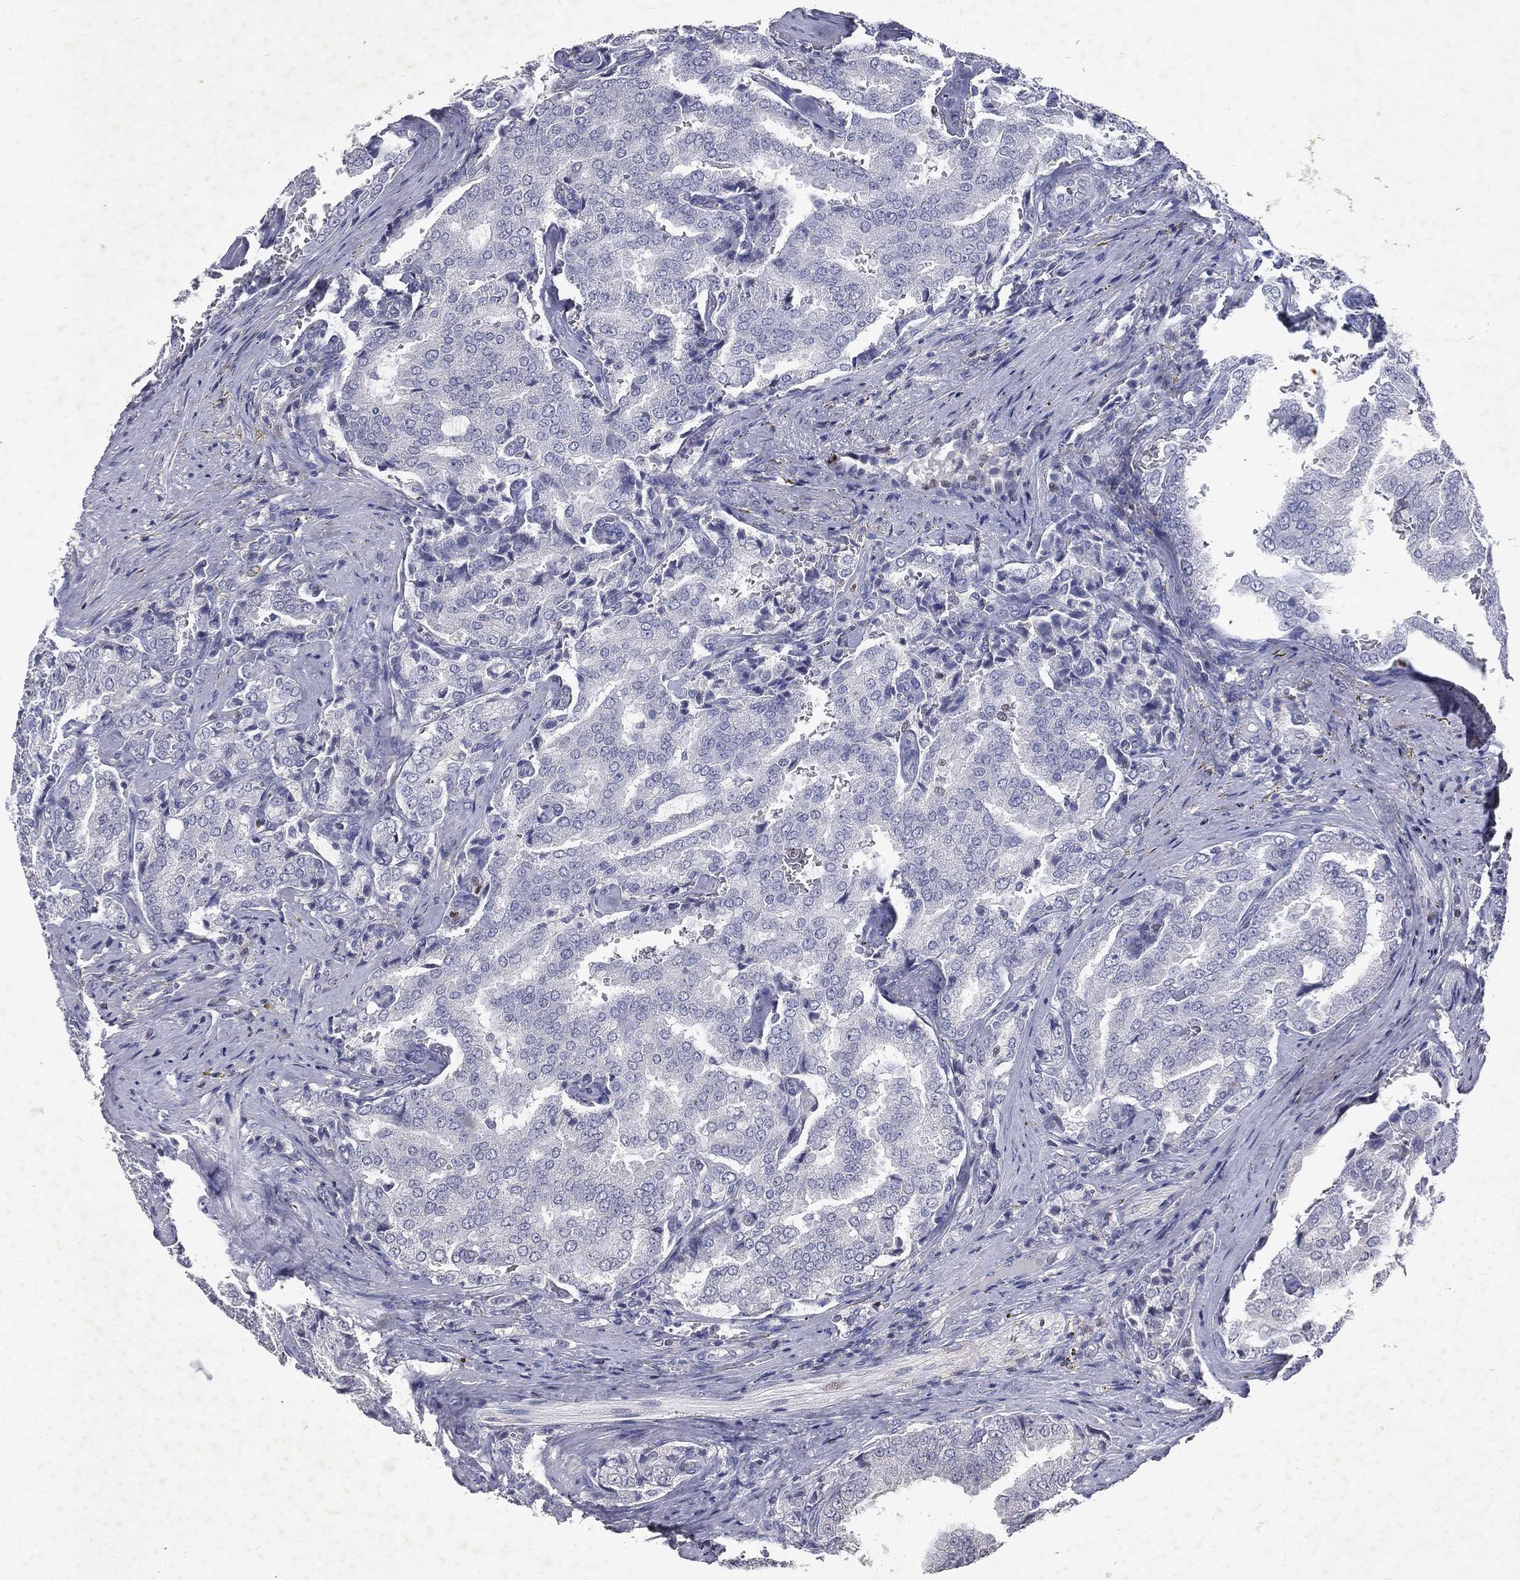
{"staining": {"intensity": "negative", "quantity": "none", "location": "none"}, "tissue": "prostate cancer", "cell_type": "Tumor cells", "image_type": "cancer", "snomed": [{"axis": "morphology", "description": "Adenocarcinoma, NOS"}, {"axis": "topography", "description": "Prostate"}], "caption": "This is an immunohistochemistry (IHC) photomicrograph of prostate adenocarcinoma. There is no staining in tumor cells.", "gene": "SLC34A2", "patient": {"sex": "male", "age": 65}}